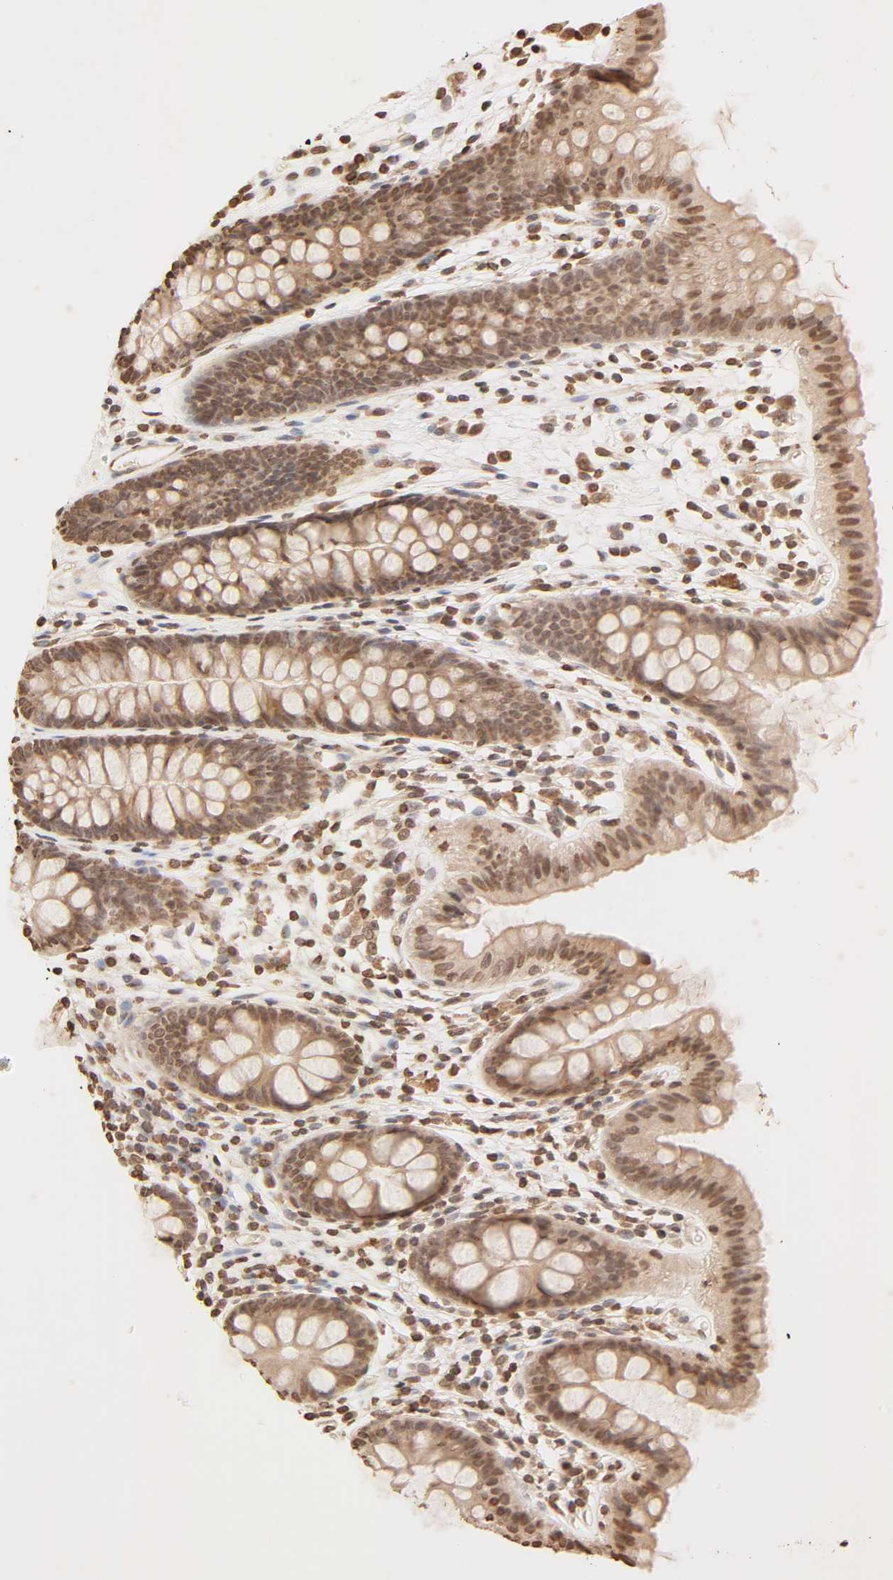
{"staining": {"intensity": "moderate", "quantity": ">75%", "location": "cytoplasmic/membranous,nuclear"}, "tissue": "colon", "cell_type": "Endothelial cells", "image_type": "normal", "snomed": [{"axis": "morphology", "description": "Normal tissue, NOS"}, {"axis": "topography", "description": "Smooth muscle"}, {"axis": "topography", "description": "Colon"}], "caption": "This histopathology image shows IHC staining of benign human colon, with medium moderate cytoplasmic/membranous,nuclear positivity in about >75% of endothelial cells.", "gene": "TBL1X", "patient": {"sex": "male", "age": 67}}